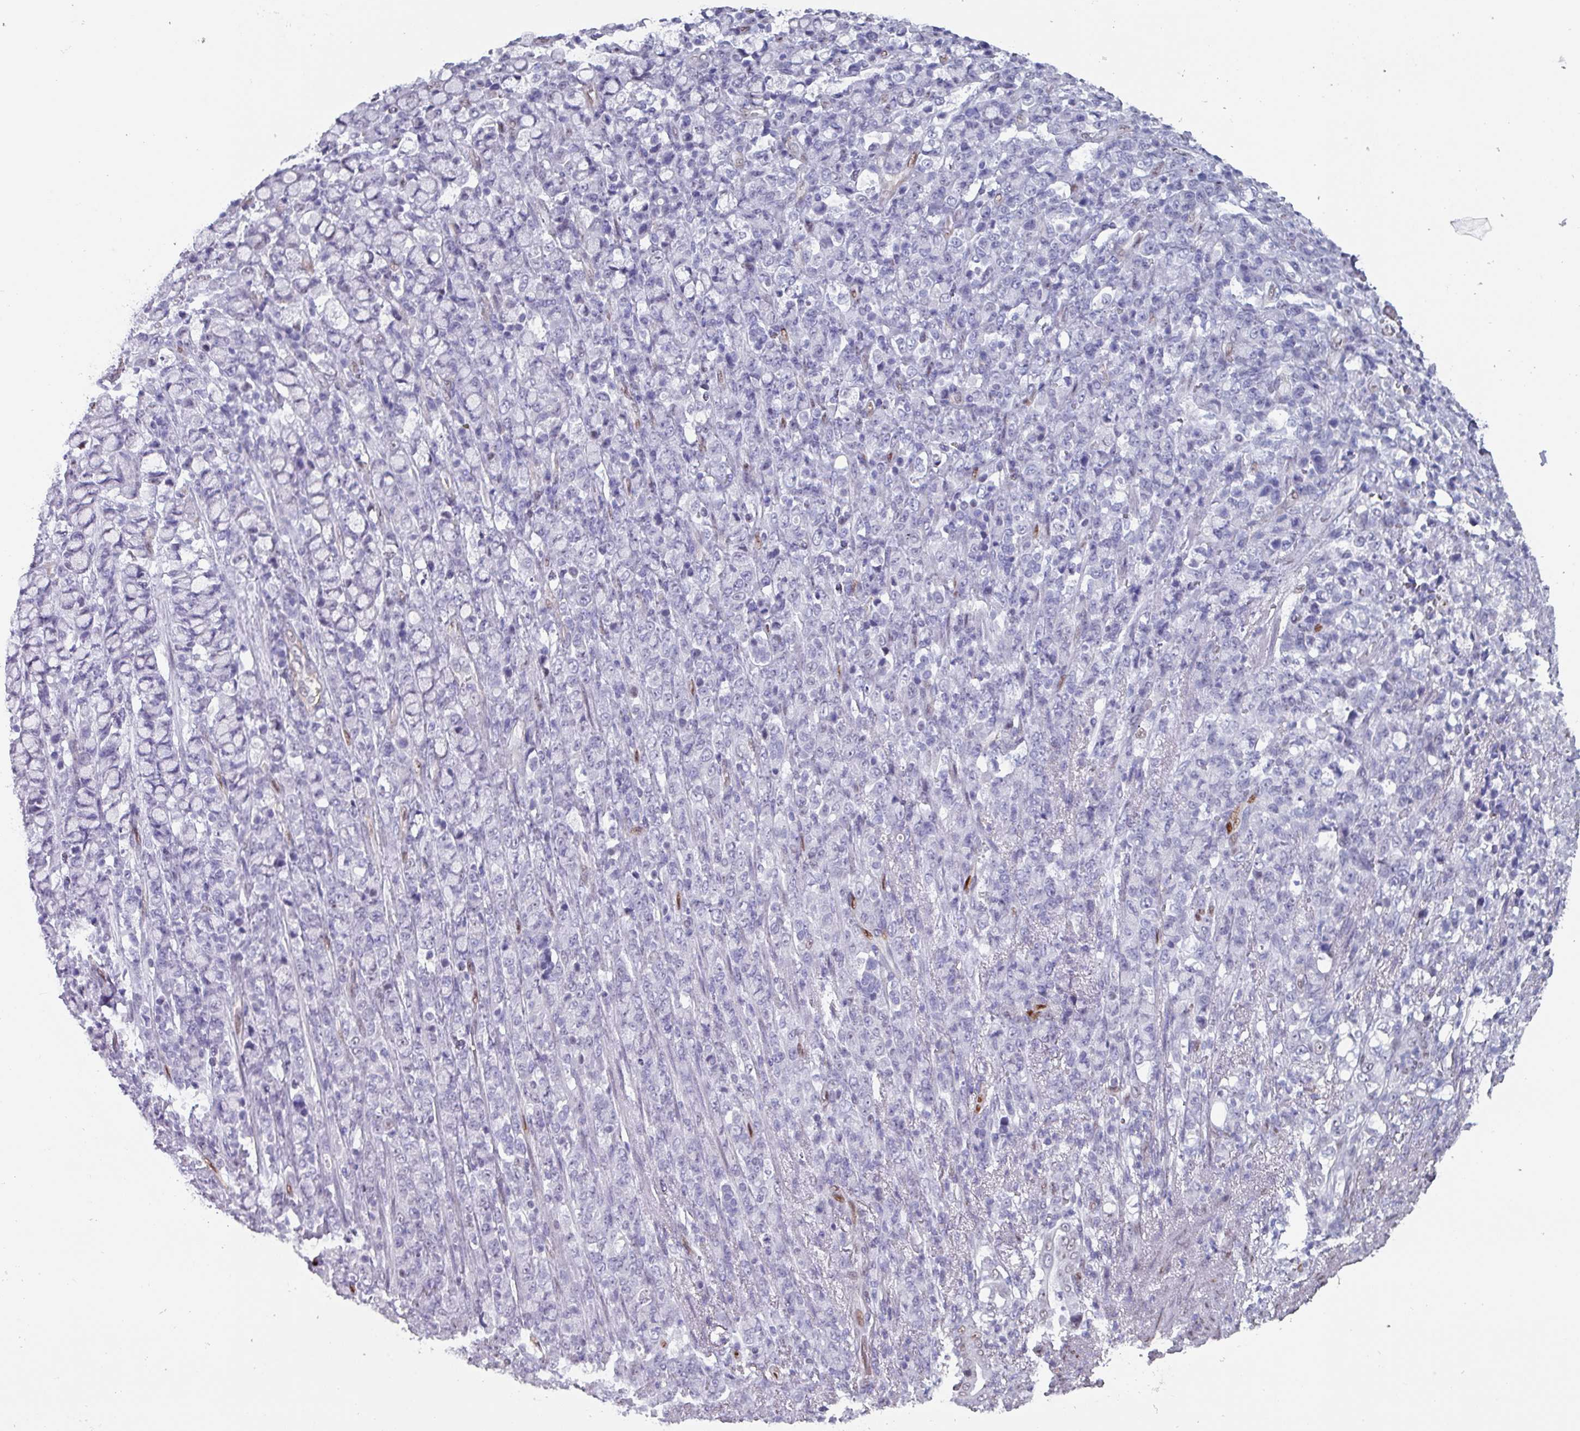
{"staining": {"intensity": "negative", "quantity": "none", "location": "none"}, "tissue": "stomach cancer", "cell_type": "Tumor cells", "image_type": "cancer", "snomed": [{"axis": "morphology", "description": "Normal tissue, NOS"}, {"axis": "morphology", "description": "Adenocarcinoma, NOS"}, {"axis": "topography", "description": "Stomach"}], "caption": "Histopathology image shows no significant protein positivity in tumor cells of stomach cancer. (Immunohistochemistry, brightfield microscopy, high magnification).", "gene": "ZNF816-ZNF321P", "patient": {"sex": "female", "age": 79}}